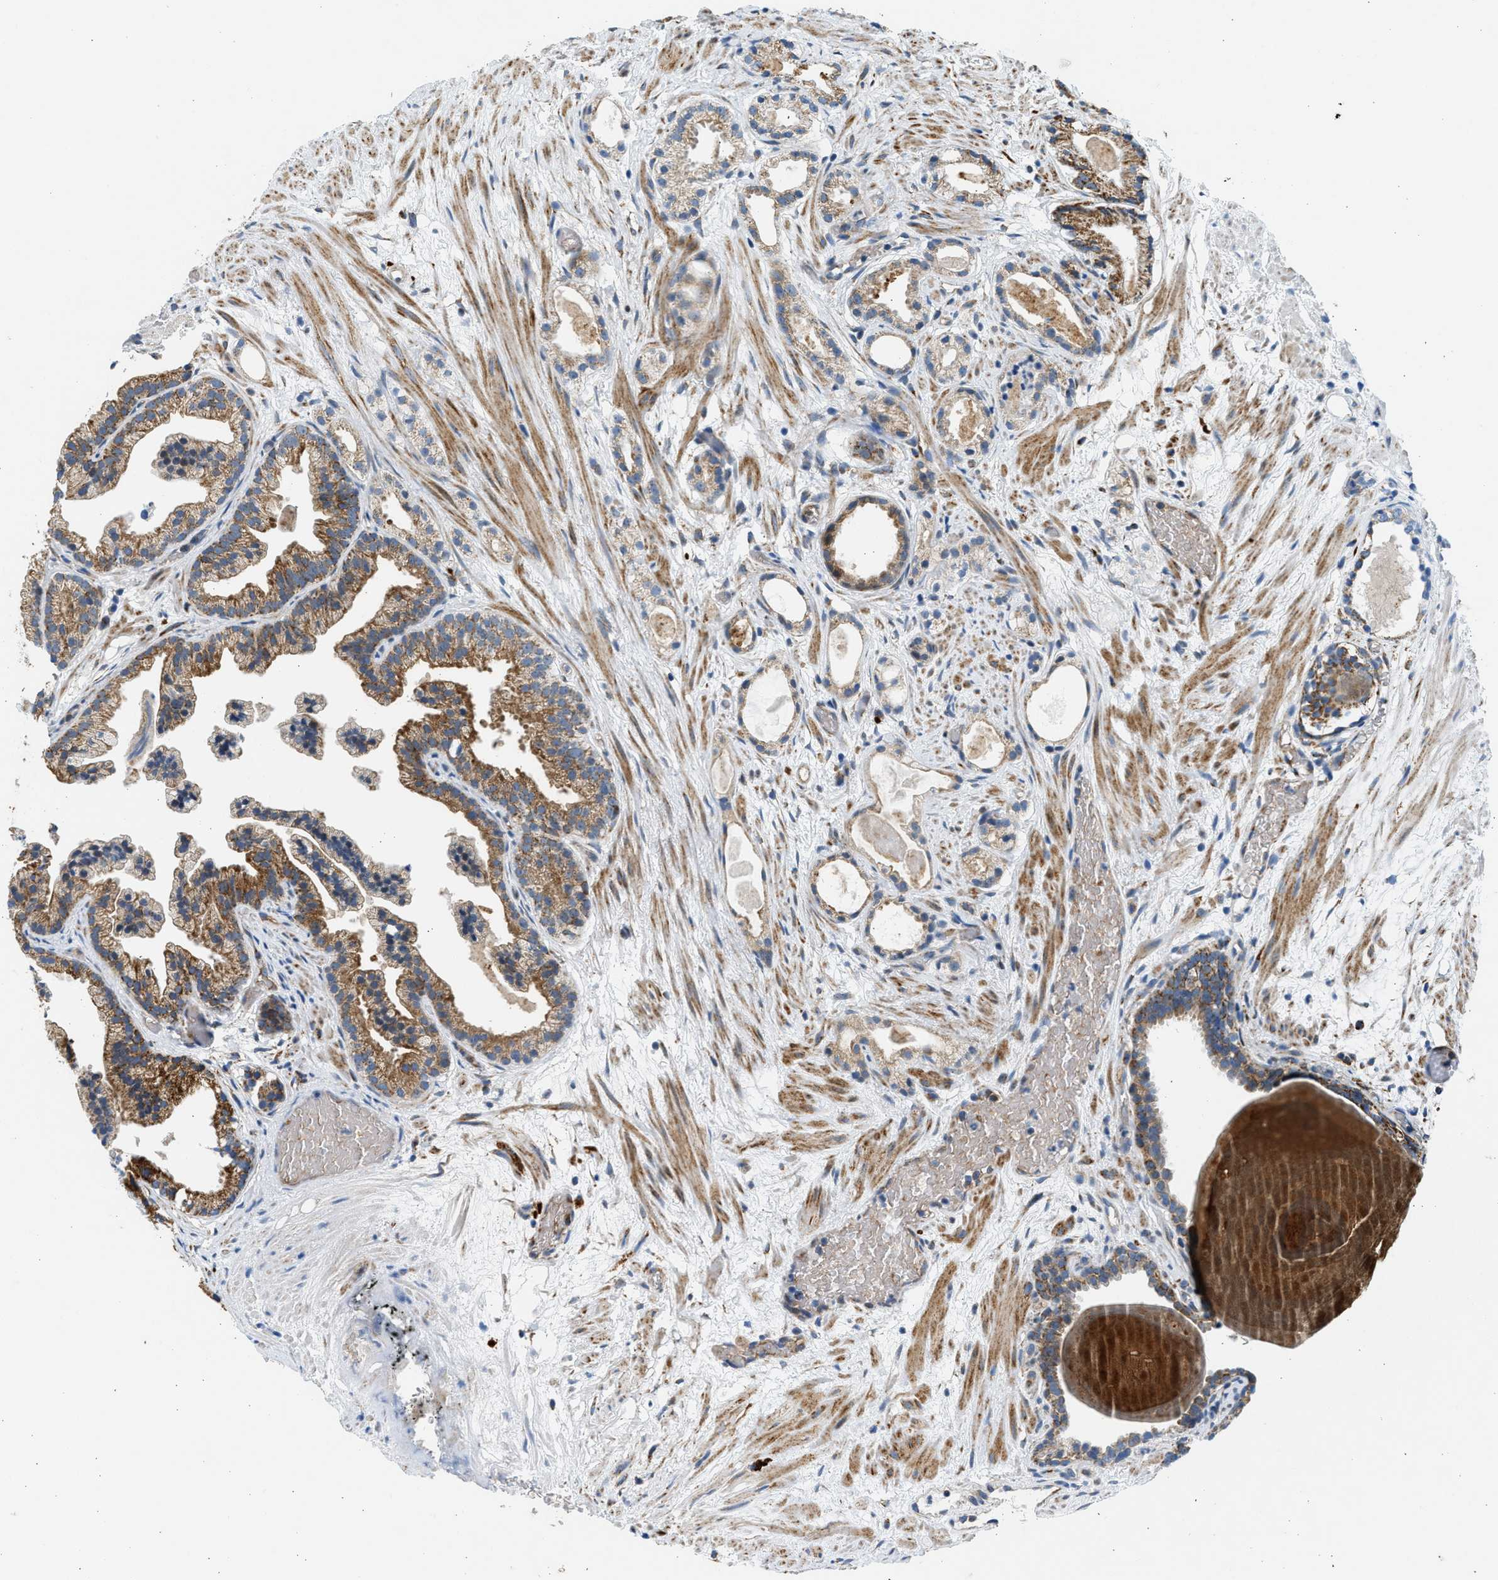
{"staining": {"intensity": "strong", "quantity": ">75%", "location": "cytoplasmic/membranous"}, "tissue": "prostate cancer", "cell_type": "Tumor cells", "image_type": "cancer", "snomed": [{"axis": "morphology", "description": "Adenocarcinoma, Low grade"}, {"axis": "topography", "description": "Prostate"}], "caption": "Protein expression analysis of adenocarcinoma (low-grade) (prostate) displays strong cytoplasmic/membranous expression in about >75% of tumor cells.", "gene": "KCNMB3", "patient": {"sex": "male", "age": 89}}